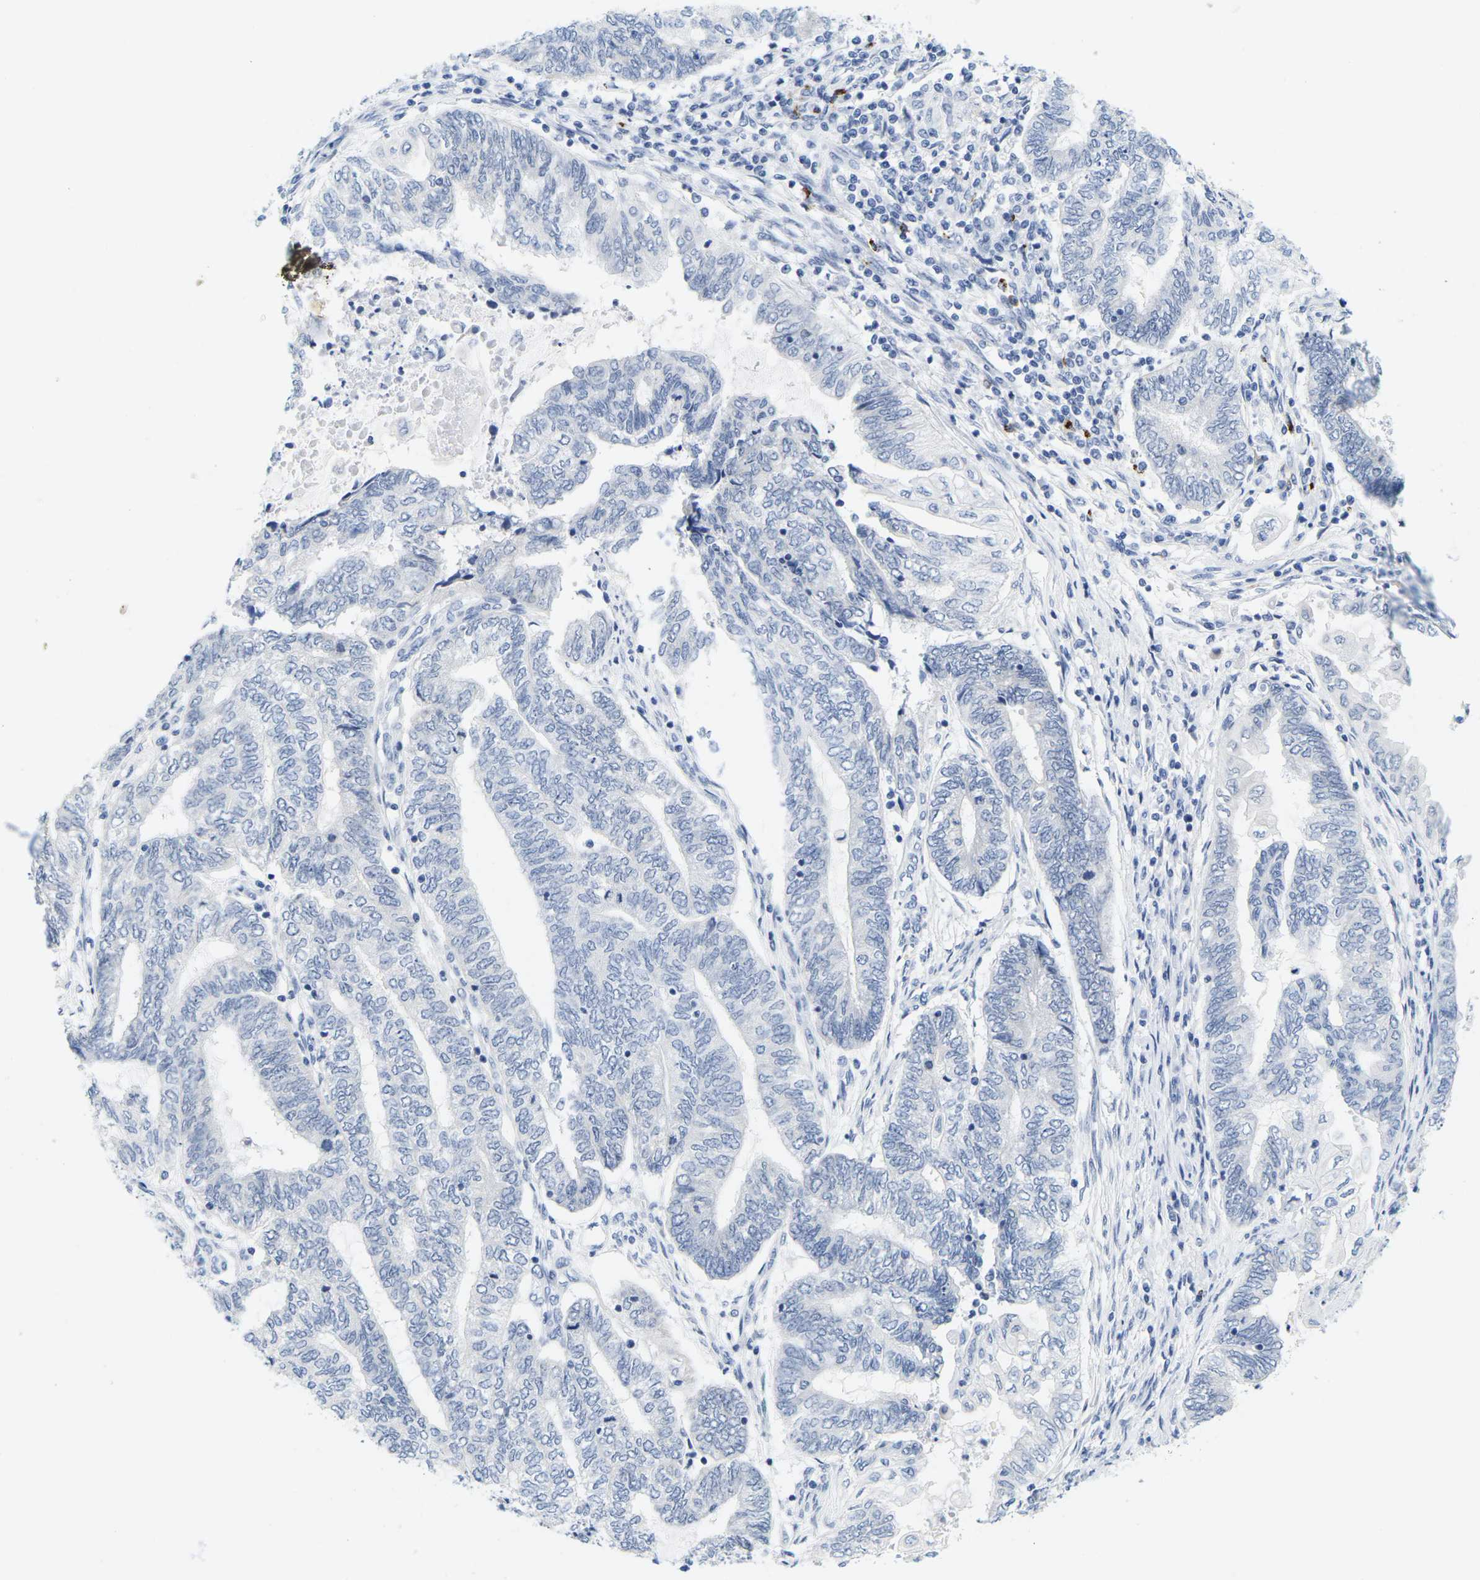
{"staining": {"intensity": "negative", "quantity": "none", "location": "none"}, "tissue": "endometrial cancer", "cell_type": "Tumor cells", "image_type": "cancer", "snomed": [{"axis": "morphology", "description": "Adenocarcinoma, NOS"}, {"axis": "topography", "description": "Uterus"}, {"axis": "topography", "description": "Endometrium"}], "caption": "DAB (3,3'-diaminobenzidine) immunohistochemical staining of endometrial cancer (adenocarcinoma) shows no significant expression in tumor cells. (DAB (3,3'-diaminobenzidine) IHC with hematoxylin counter stain).", "gene": "HLA-DOB", "patient": {"sex": "female", "age": 70}}